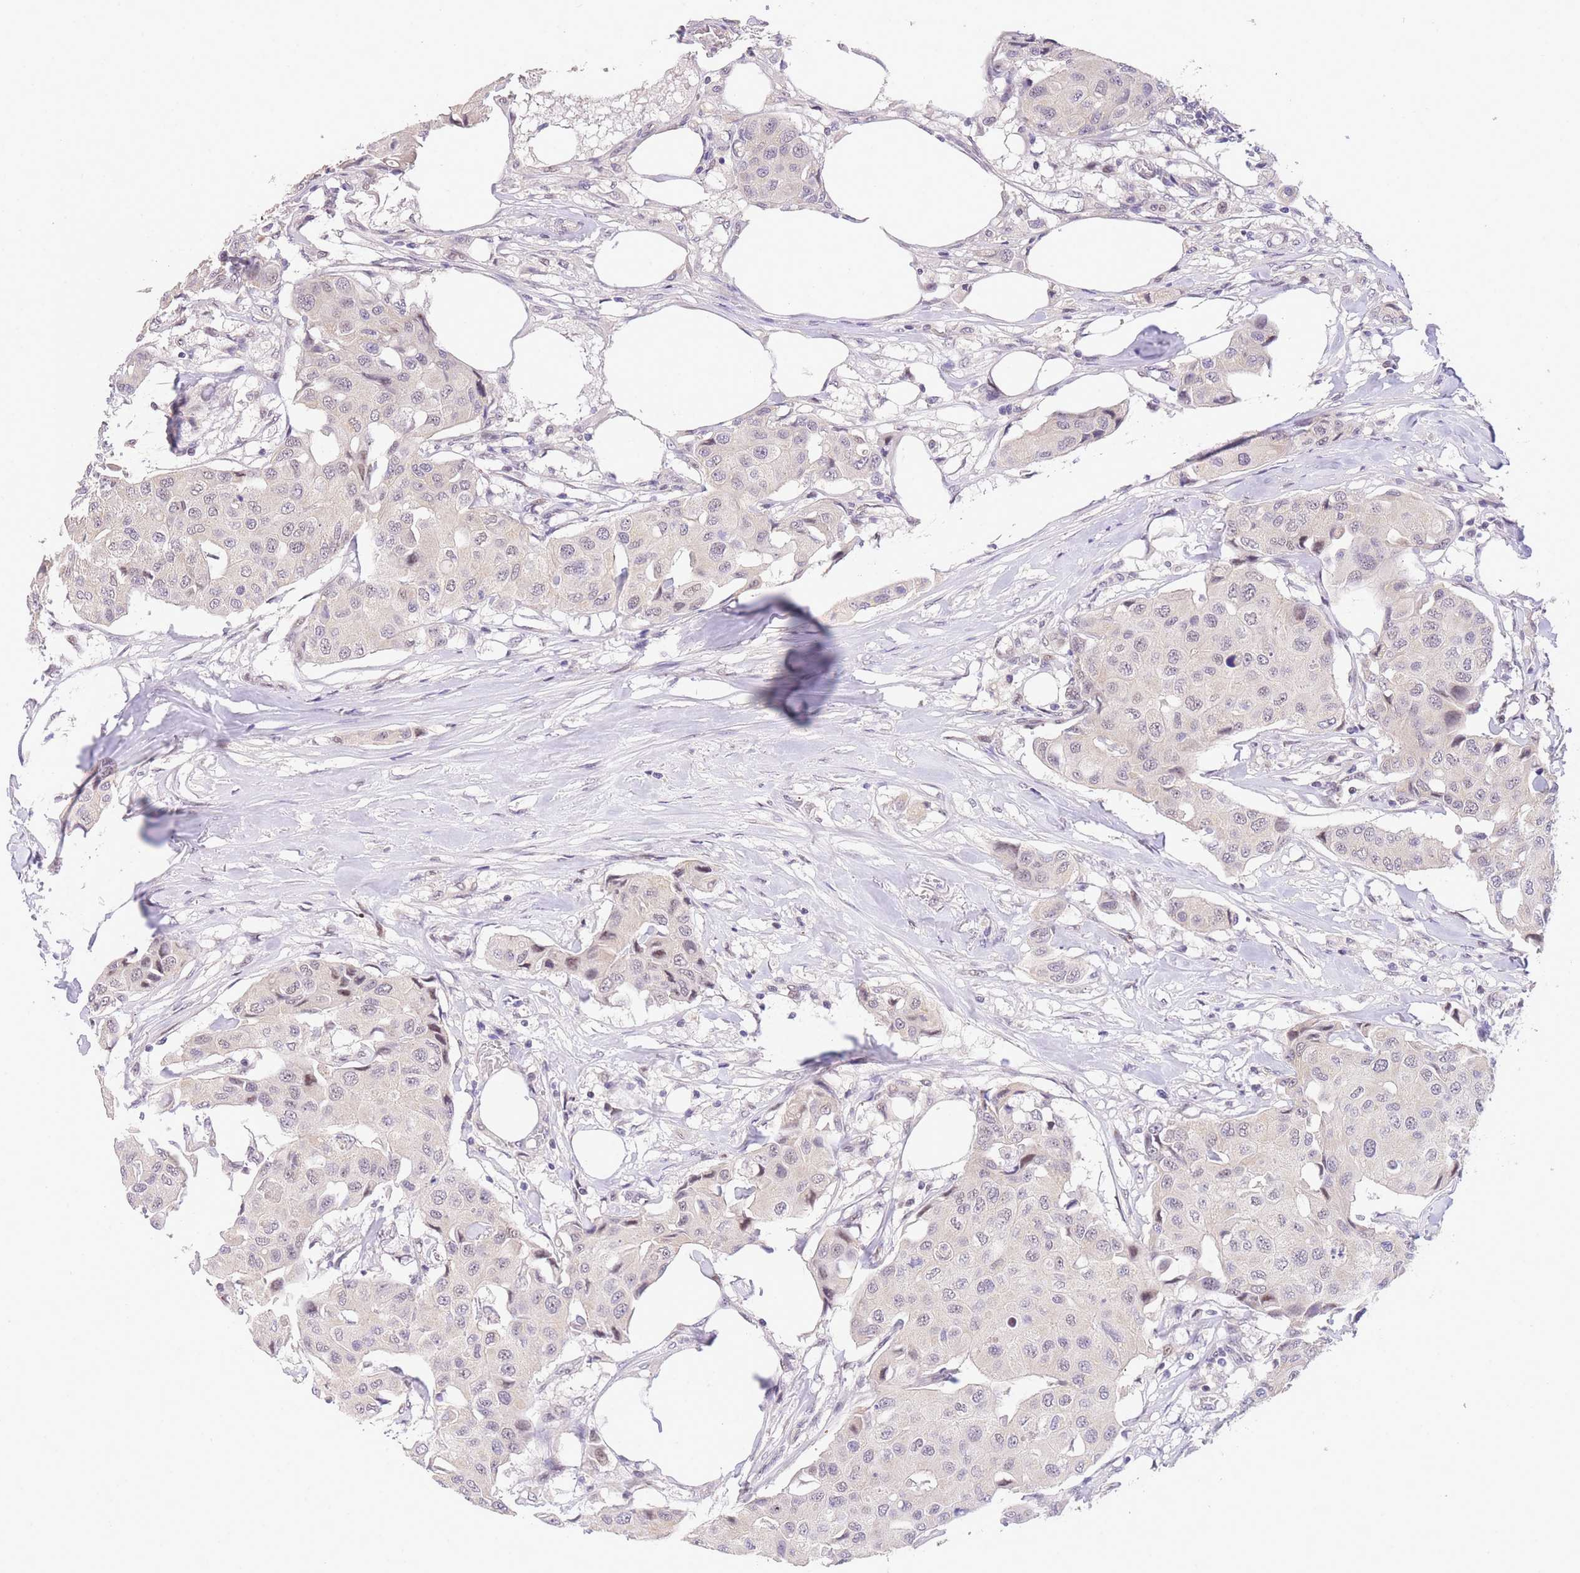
{"staining": {"intensity": "weak", "quantity": "<25%", "location": "nuclear"}, "tissue": "breast cancer", "cell_type": "Tumor cells", "image_type": "cancer", "snomed": [{"axis": "morphology", "description": "Duct carcinoma"}, {"axis": "topography", "description": "Breast"}], "caption": "IHC micrograph of human breast intraductal carcinoma stained for a protein (brown), which exhibits no expression in tumor cells.", "gene": "SLC35F2", "patient": {"sex": "female", "age": 80}}